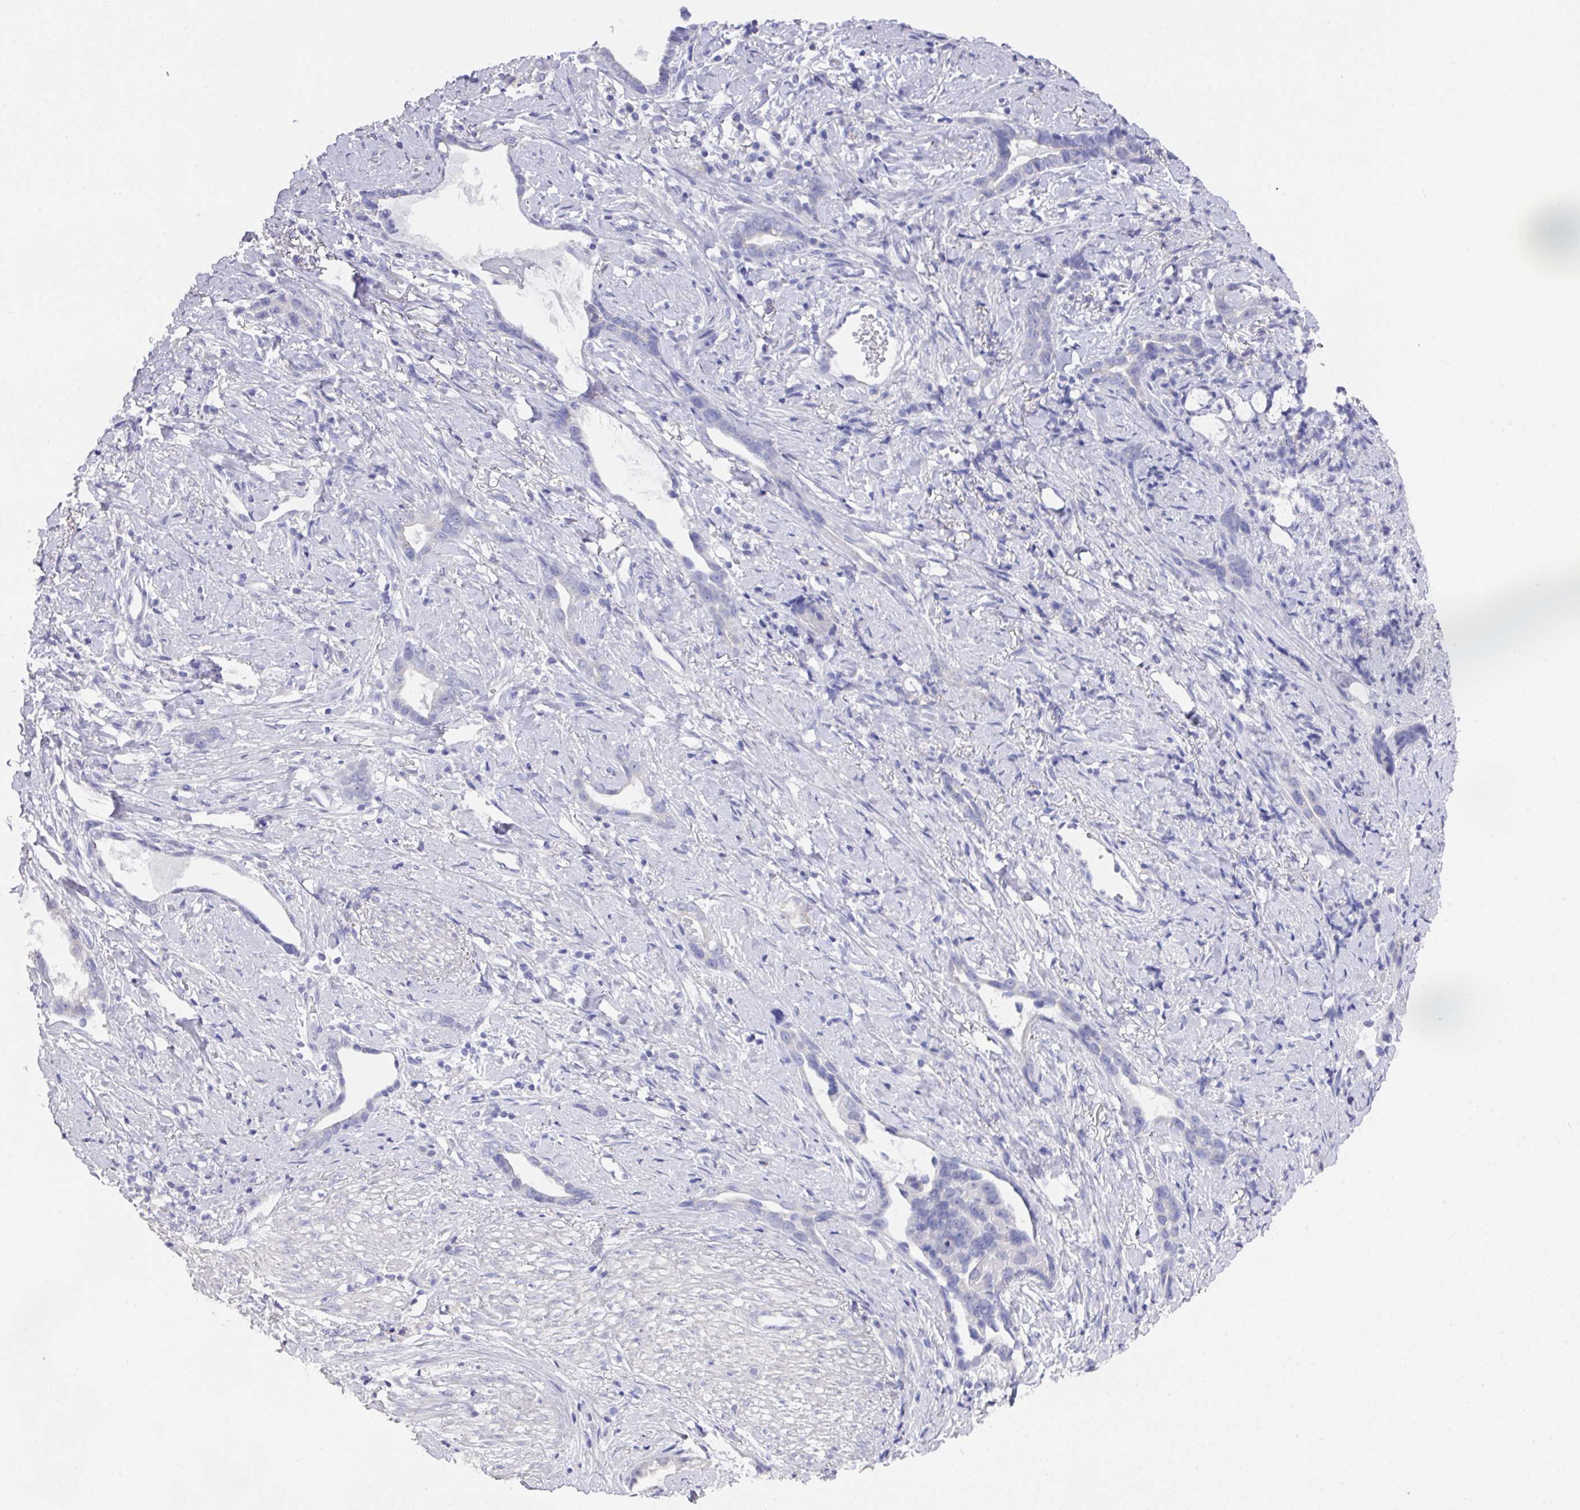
{"staining": {"intensity": "negative", "quantity": "none", "location": "none"}, "tissue": "stomach cancer", "cell_type": "Tumor cells", "image_type": "cancer", "snomed": [{"axis": "morphology", "description": "Adenocarcinoma, NOS"}, {"axis": "topography", "description": "Stomach"}], "caption": "The micrograph shows no staining of tumor cells in stomach cancer. (DAB (3,3'-diaminobenzidine) immunohistochemistry, high magnification).", "gene": "DAZL", "patient": {"sex": "male", "age": 55}}